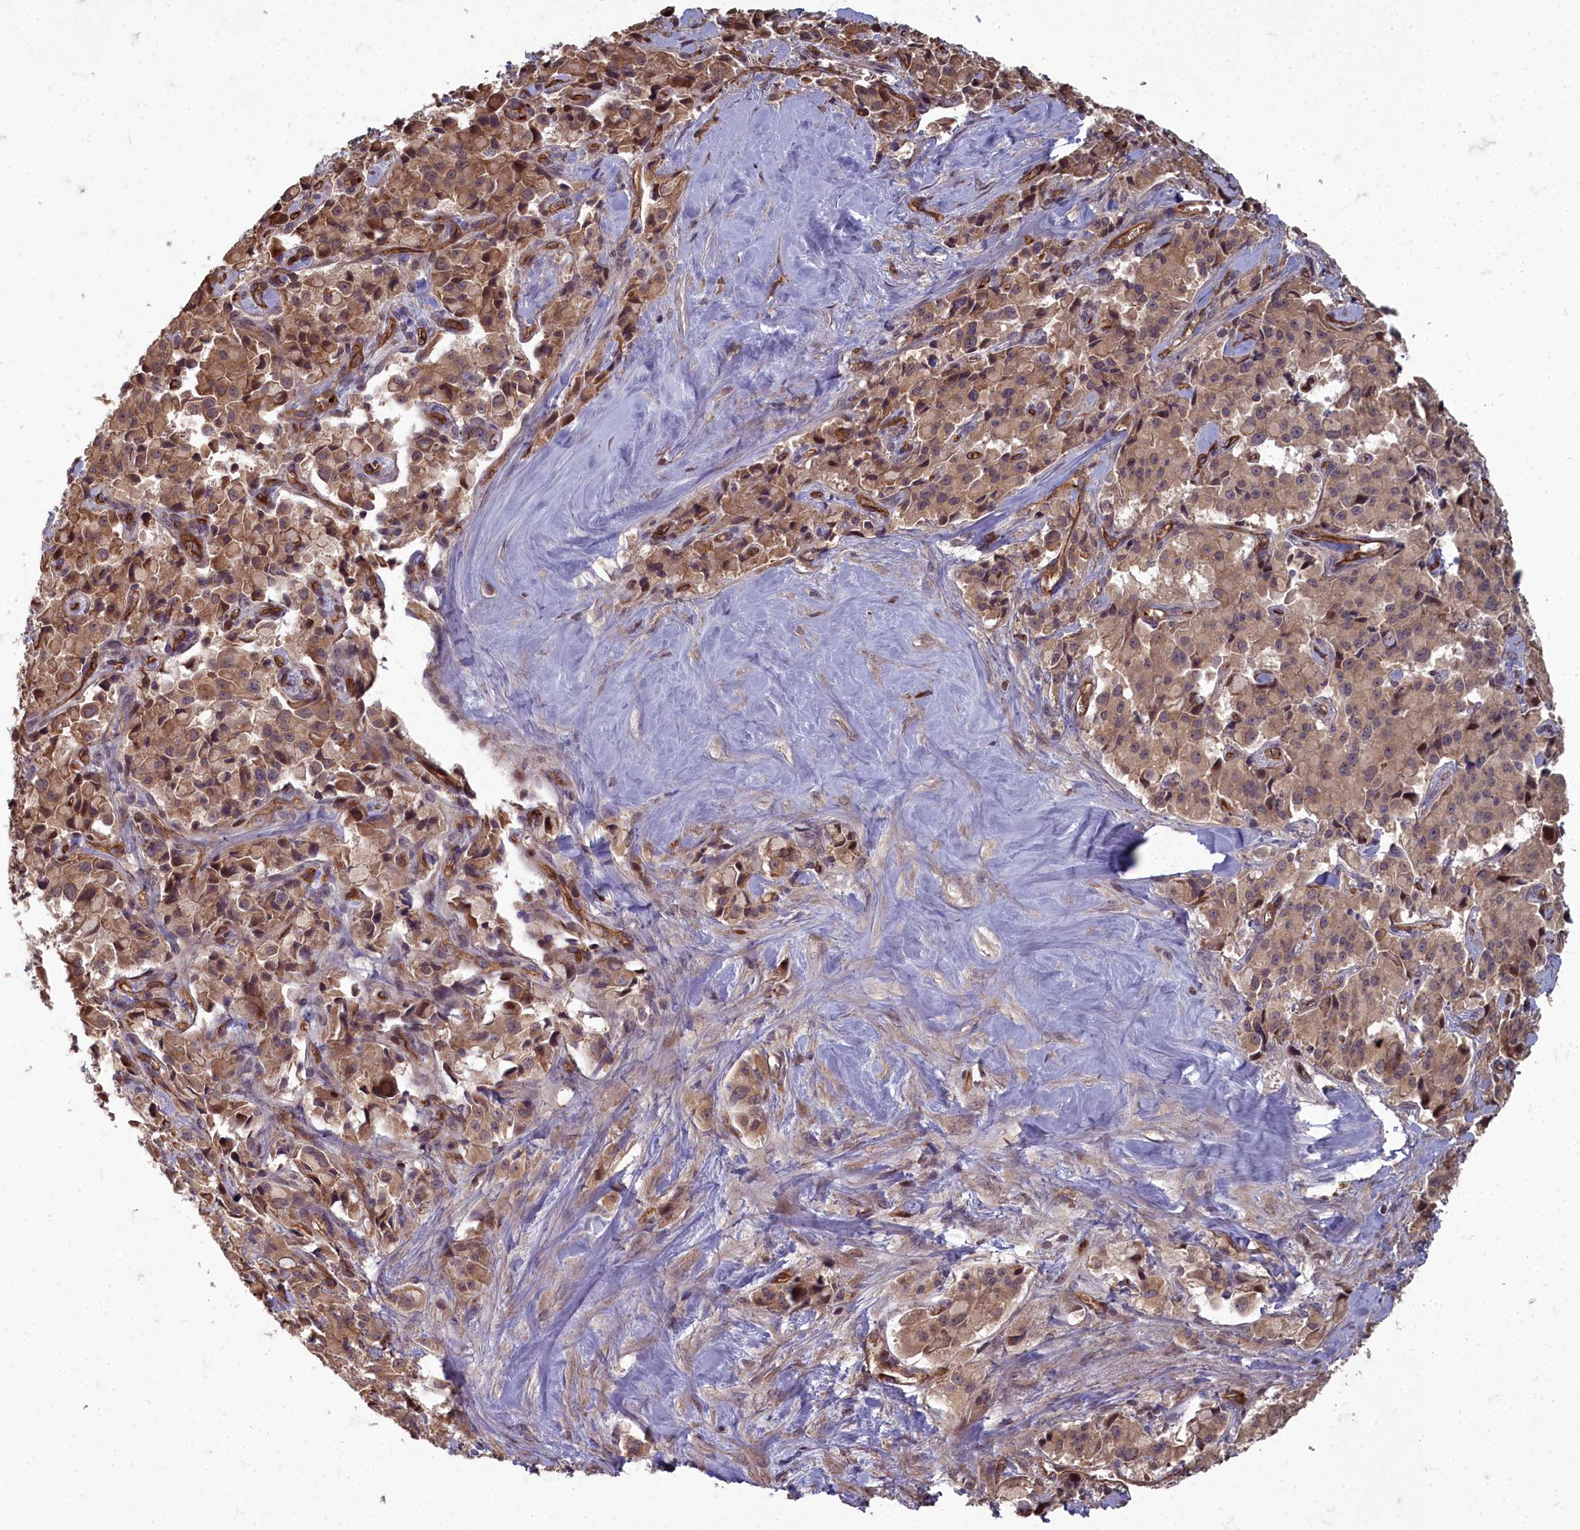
{"staining": {"intensity": "moderate", "quantity": ">75%", "location": "cytoplasmic/membranous,nuclear"}, "tissue": "pancreatic cancer", "cell_type": "Tumor cells", "image_type": "cancer", "snomed": [{"axis": "morphology", "description": "Adenocarcinoma, NOS"}, {"axis": "topography", "description": "Pancreas"}], "caption": "A photomicrograph showing moderate cytoplasmic/membranous and nuclear positivity in approximately >75% of tumor cells in pancreatic adenocarcinoma, as visualized by brown immunohistochemical staining.", "gene": "TSPYL4", "patient": {"sex": "male", "age": 65}}